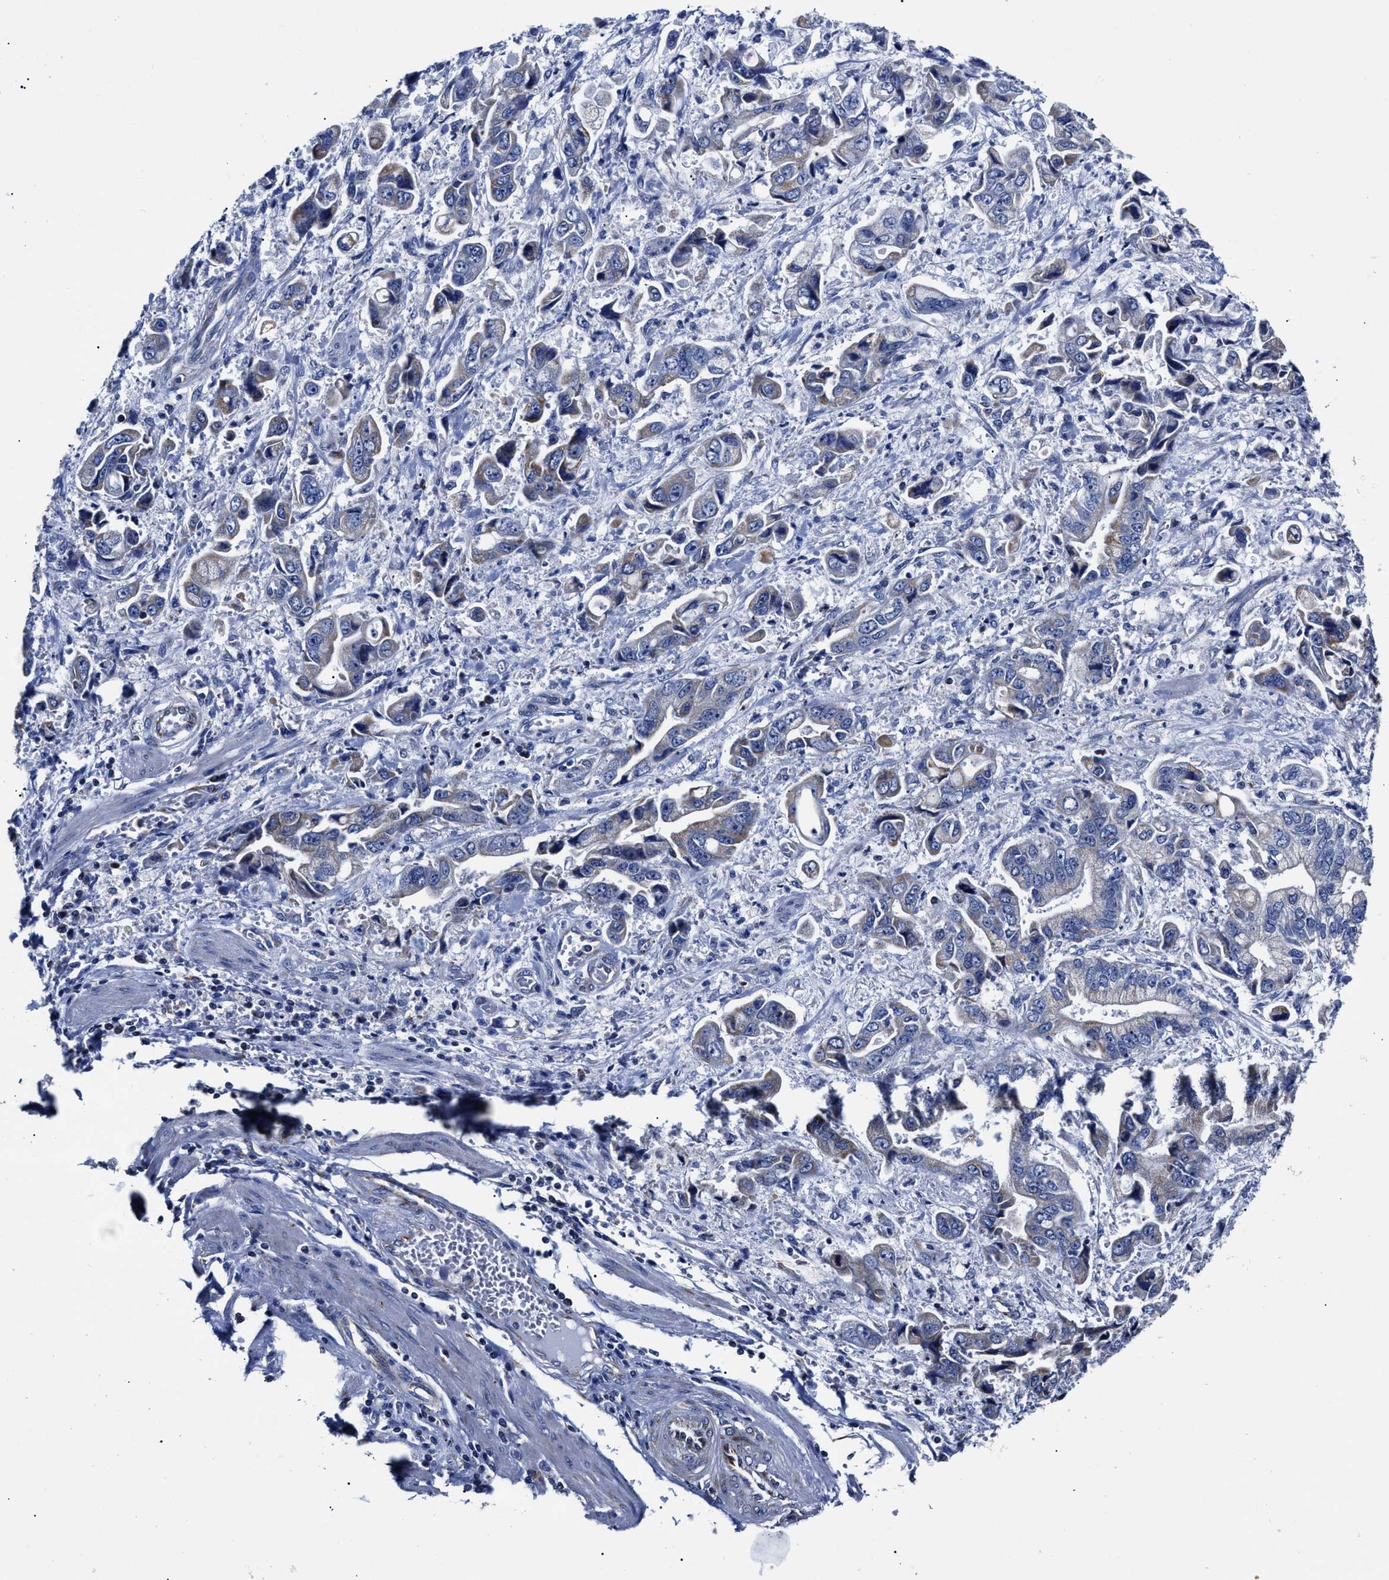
{"staining": {"intensity": "moderate", "quantity": "<25%", "location": "cytoplasmic/membranous"}, "tissue": "stomach cancer", "cell_type": "Tumor cells", "image_type": "cancer", "snomed": [{"axis": "morphology", "description": "Normal tissue, NOS"}, {"axis": "morphology", "description": "Adenocarcinoma, NOS"}, {"axis": "topography", "description": "Stomach"}], "caption": "Human stomach cancer stained for a protein (brown) displays moderate cytoplasmic/membranous positive positivity in about <25% of tumor cells.", "gene": "HINT2", "patient": {"sex": "male", "age": 62}}